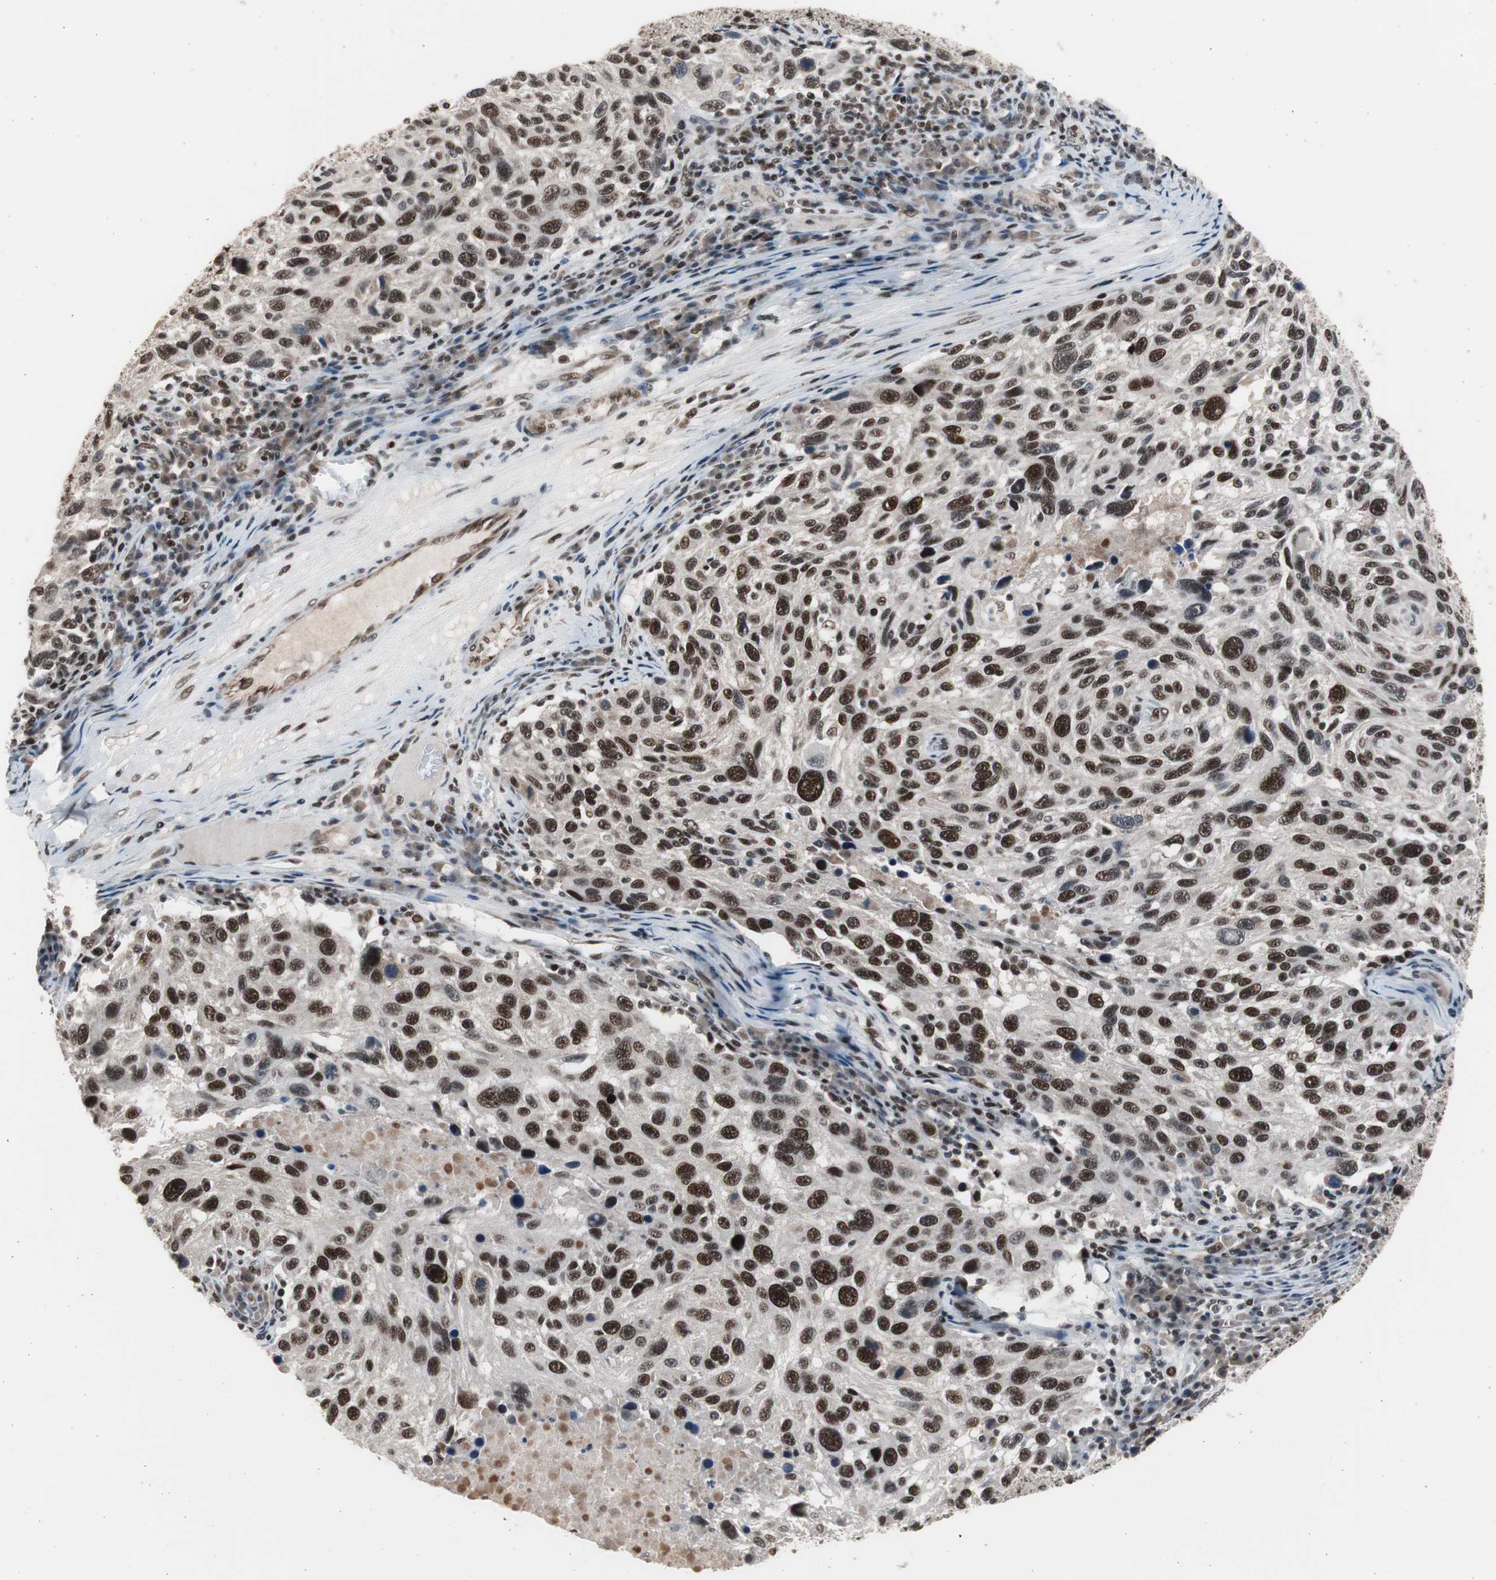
{"staining": {"intensity": "strong", "quantity": ">75%", "location": "nuclear"}, "tissue": "melanoma", "cell_type": "Tumor cells", "image_type": "cancer", "snomed": [{"axis": "morphology", "description": "Malignant melanoma, NOS"}, {"axis": "topography", "description": "Skin"}], "caption": "This is an image of immunohistochemistry (IHC) staining of melanoma, which shows strong expression in the nuclear of tumor cells.", "gene": "RPA1", "patient": {"sex": "male", "age": 53}}